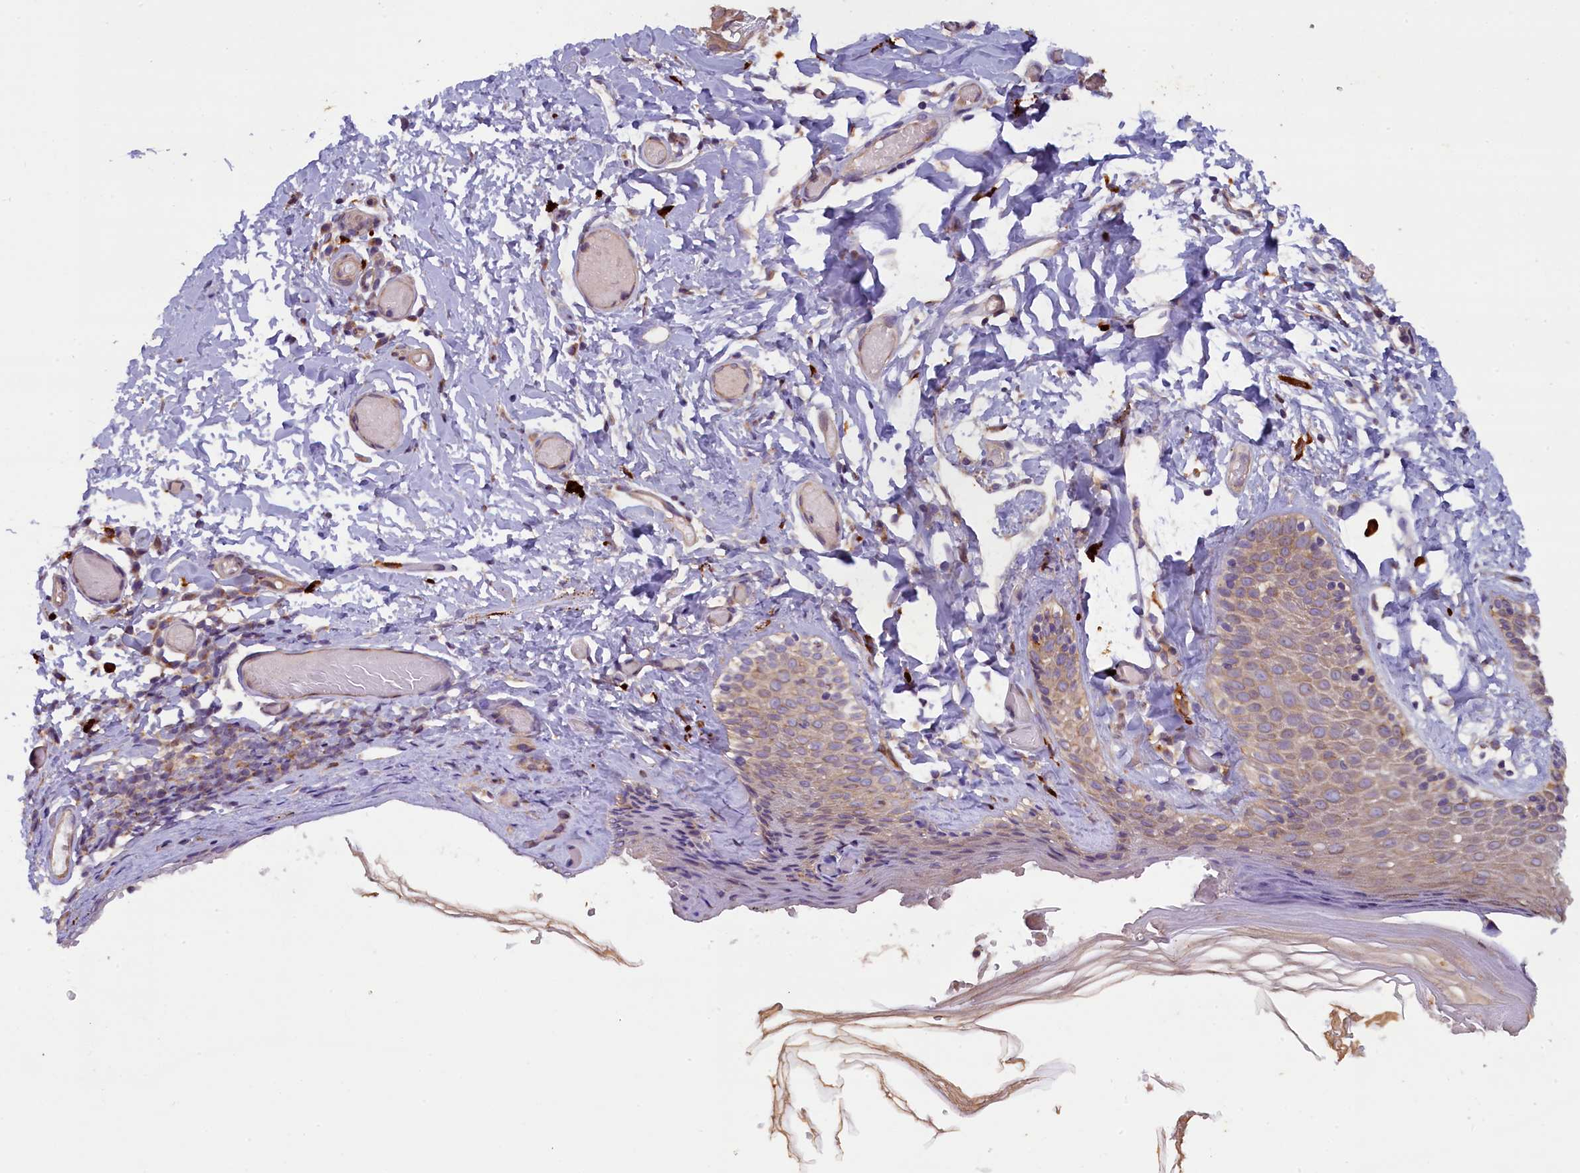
{"staining": {"intensity": "moderate", "quantity": "25%-75%", "location": "cytoplasmic/membranous"}, "tissue": "skin", "cell_type": "Epidermal cells", "image_type": "normal", "snomed": [{"axis": "morphology", "description": "Normal tissue, NOS"}, {"axis": "topography", "description": "Adipose tissue"}, {"axis": "topography", "description": "Vascular tissue"}, {"axis": "topography", "description": "Vulva"}, {"axis": "topography", "description": "Peripheral nerve tissue"}], "caption": "The photomicrograph reveals immunohistochemical staining of unremarkable skin. There is moderate cytoplasmic/membranous staining is present in about 25%-75% of epidermal cells.", "gene": "CCDC9B", "patient": {"sex": "female", "age": 86}}